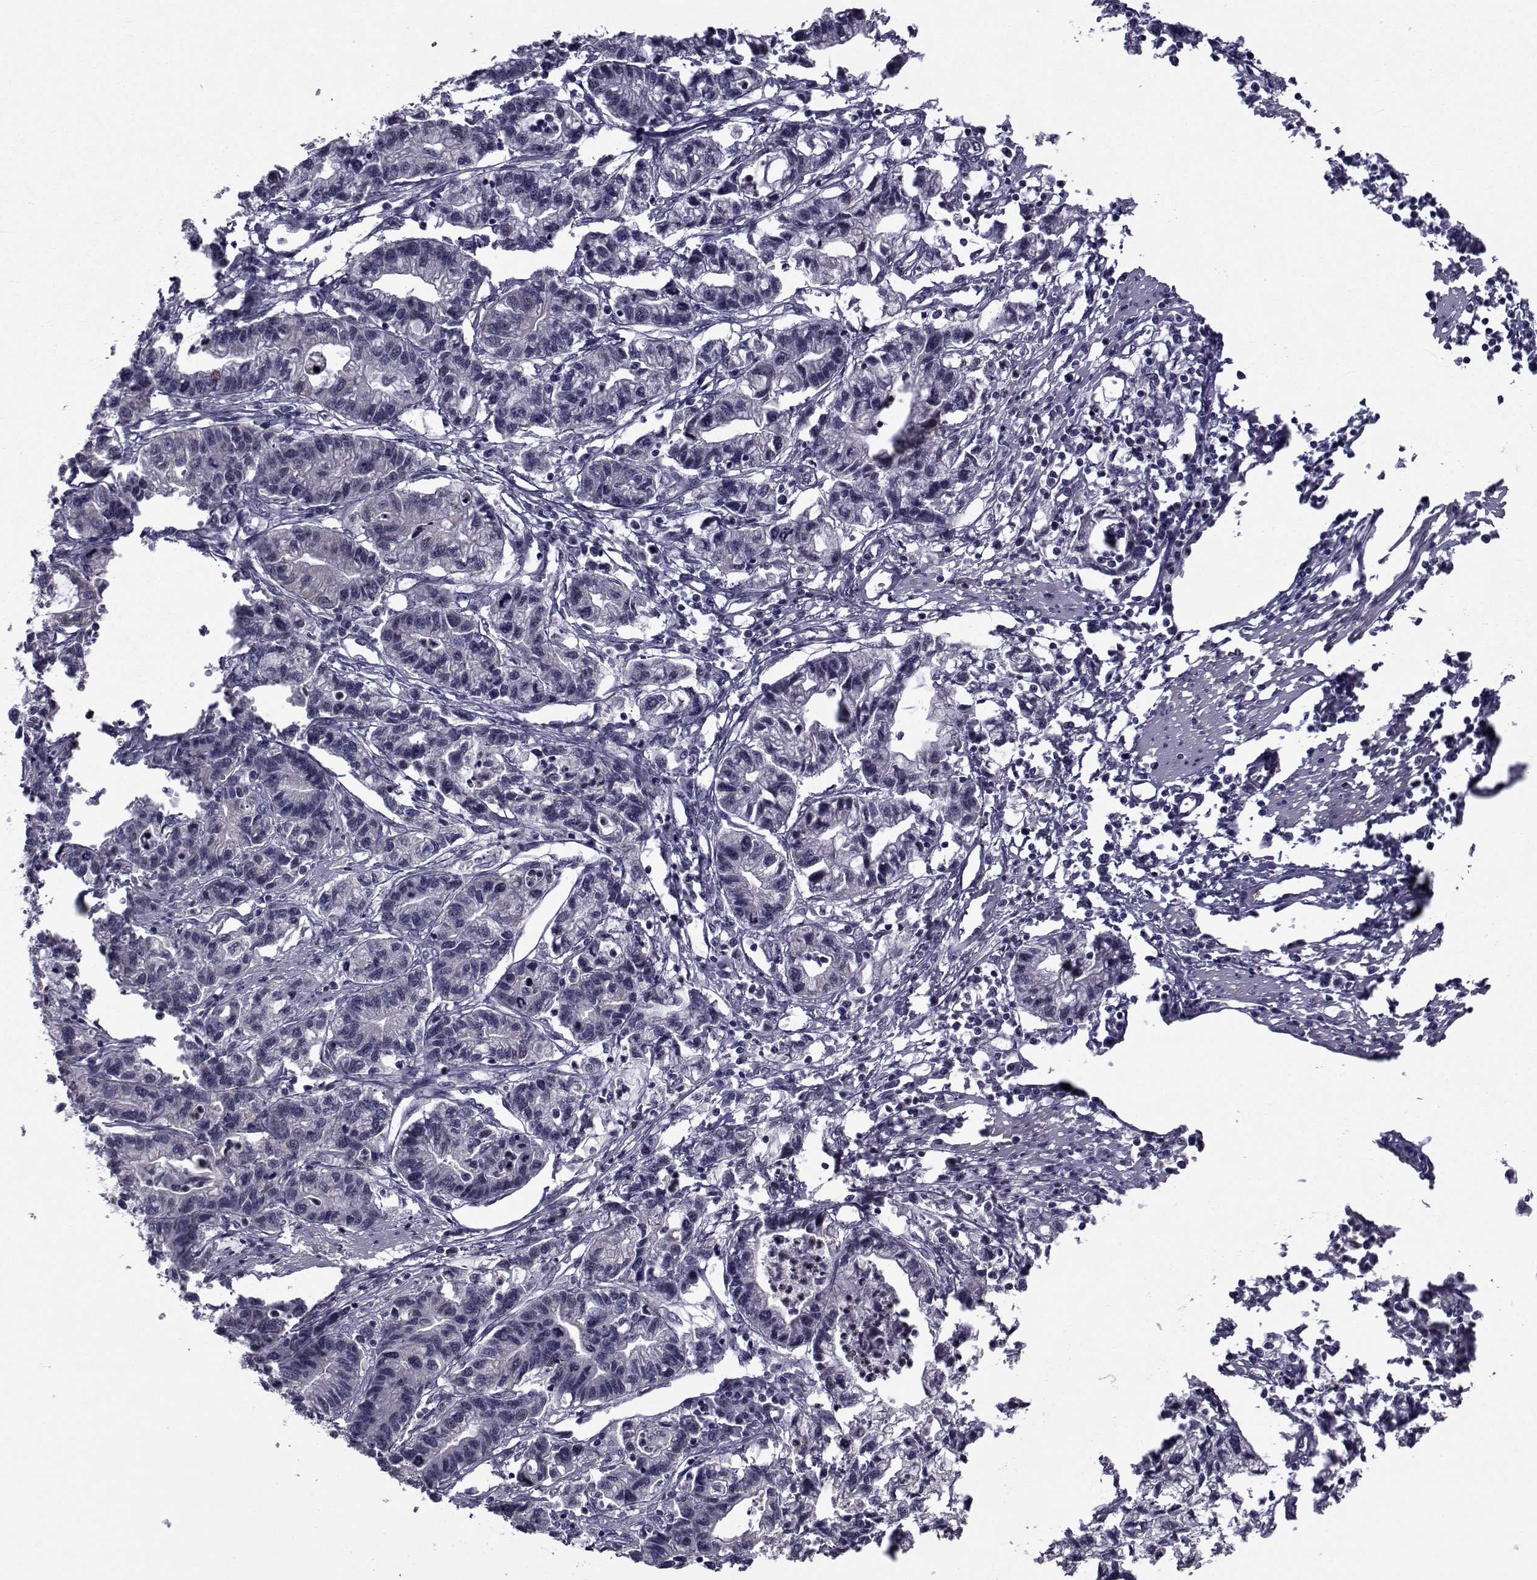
{"staining": {"intensity": "negative", "quantity": "none", "location": "none"}, "tissue": "stomach cancer", "cell_type": "Tumor cells", "image_type": "cancer", "snomed": [{"axis": "morphology", "description": "Adenocarcinoma, NOS"}, {"axis": "topography", "description": "Stomach"}], "caption": "There is no significant staining in tumor cells of stomach adenocarcinoma.", "gene": "CFAP74", "patient": {"sex": "male", "age": 83}}